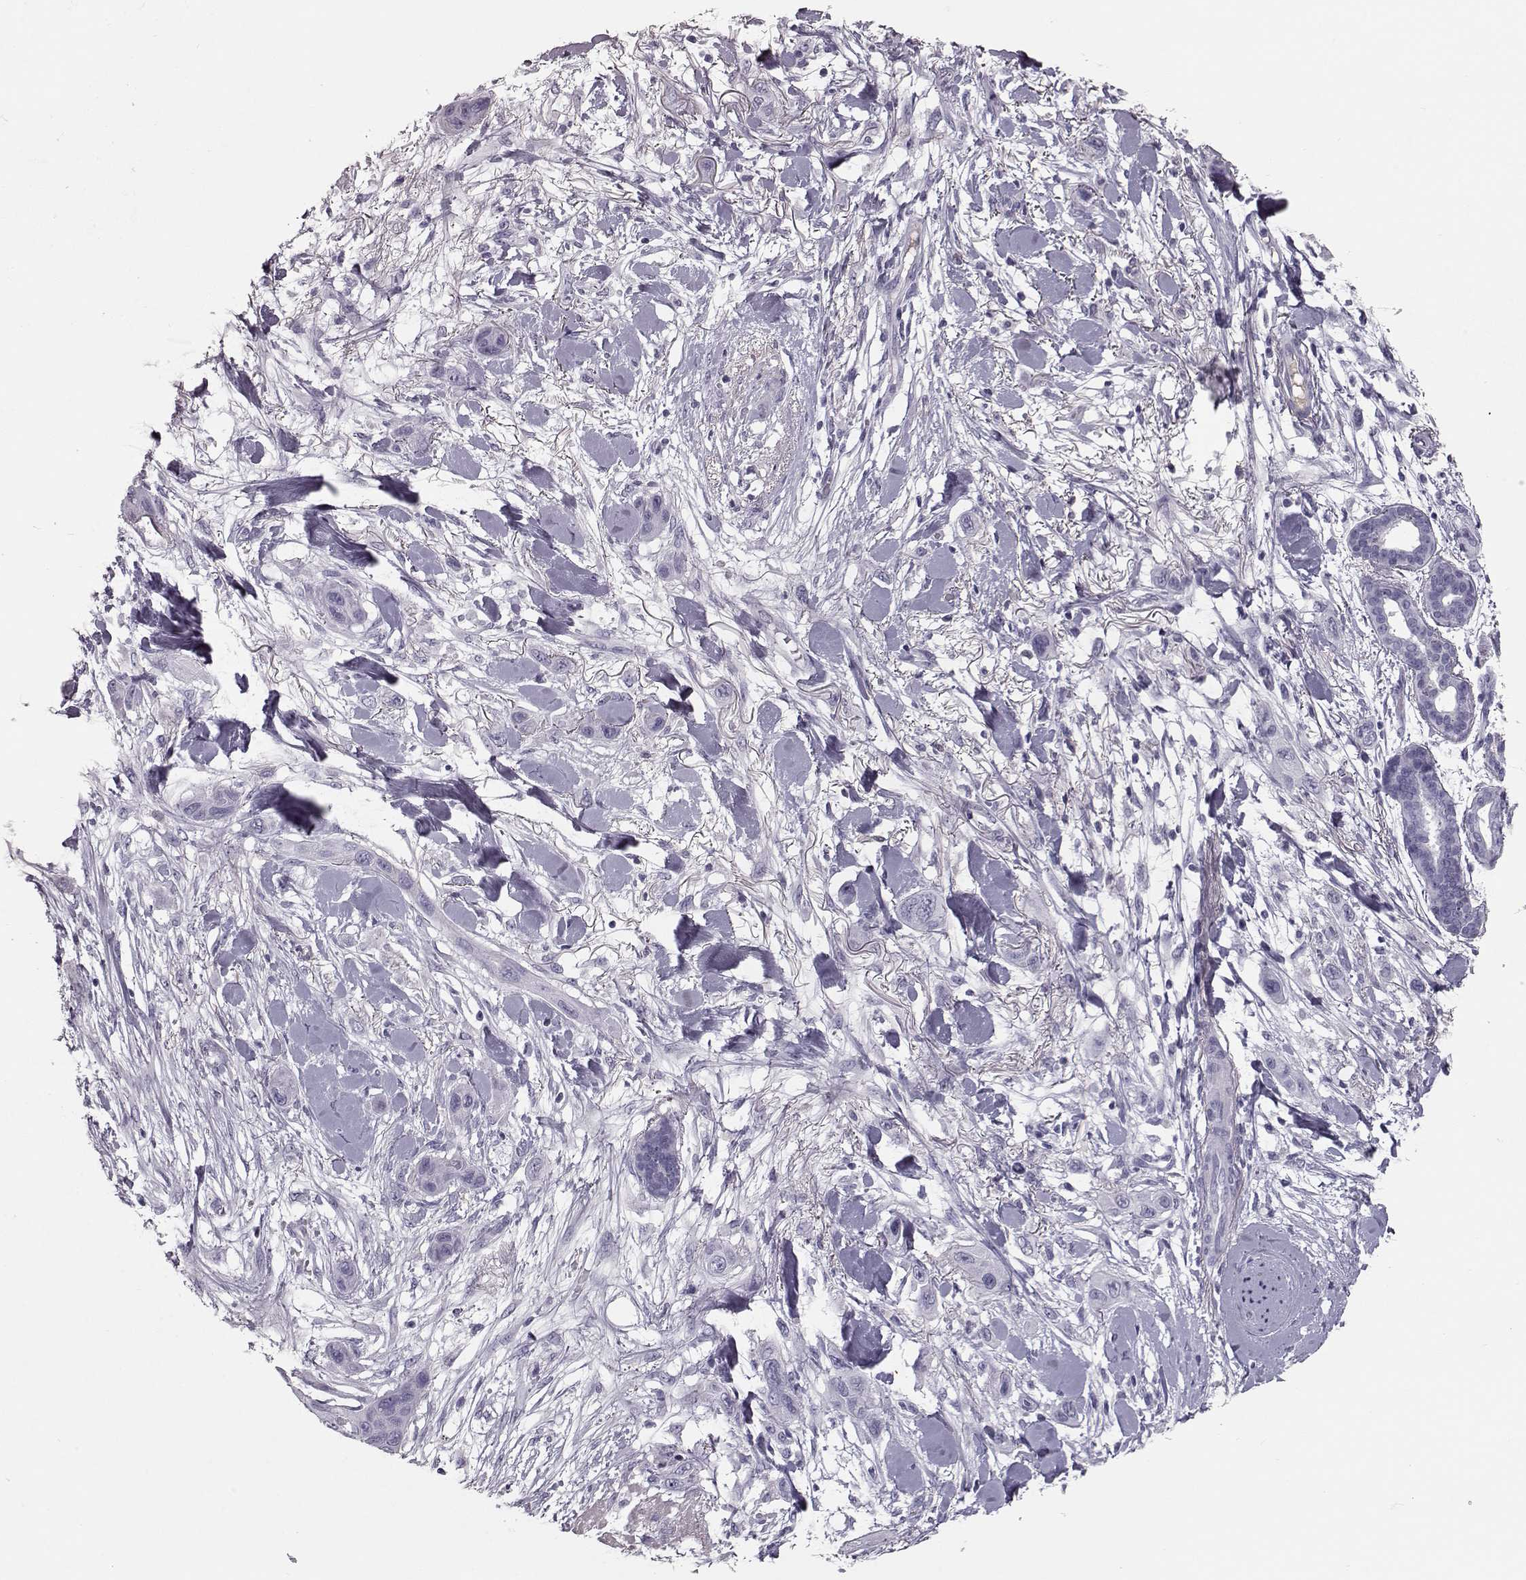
{"staining": {"intensity": "negative", "quantity": "none", "location": "none"}, "tissue": "skin cancer", "cell_type": "Tumor cells", "image_type": "cancer", "snomed": [{"axis": "morphology", "description": "Squamous cell carcinoma, NOS"}, {"axis": "topography", "description": "Skin"}], "caption": "The immunohistochemistry (IHC) micrograph has no significant expression in tumor cells of skin cancer tissue.", "gene": "CCL19", "patient": {"sex": "male", "age": 79}}